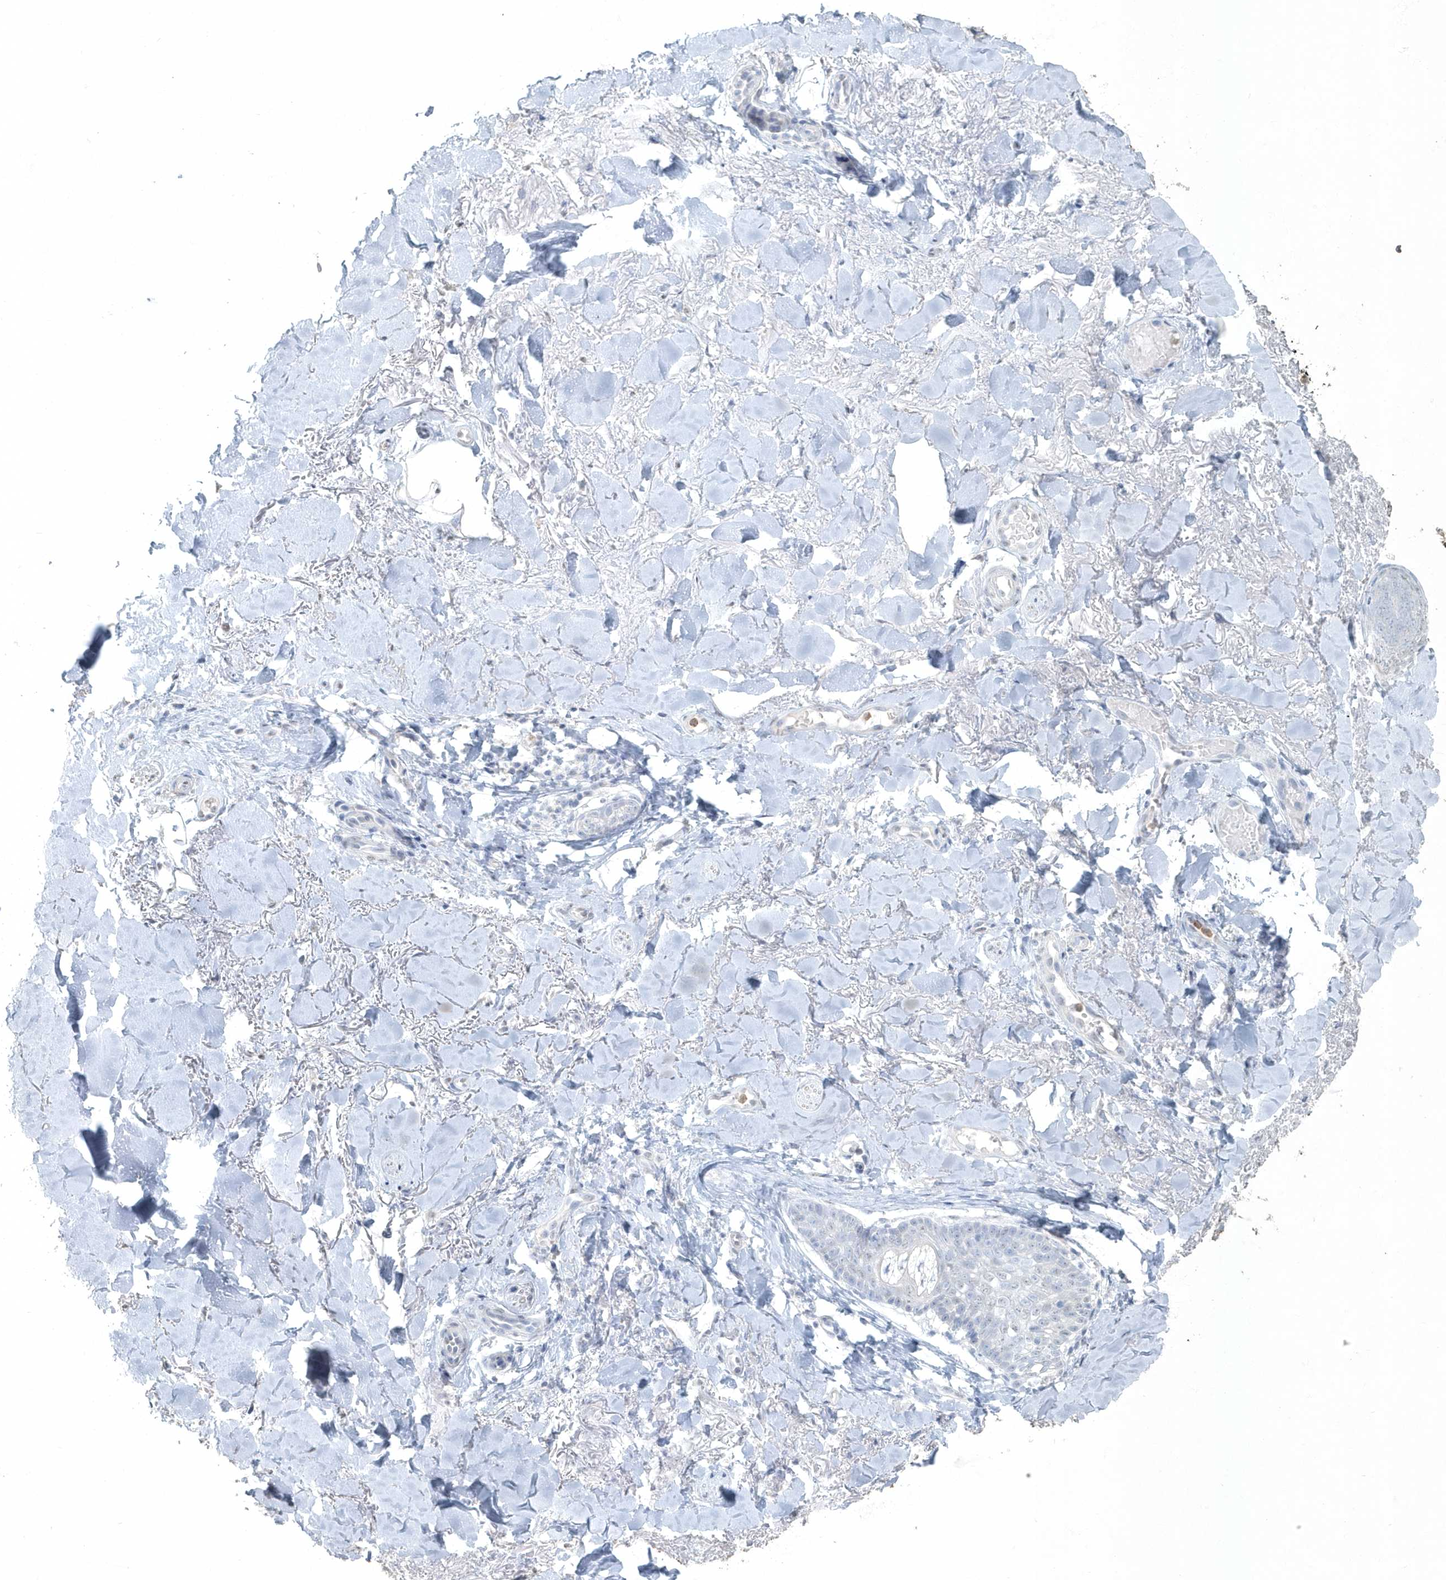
{"staining": {"intensity": "negative", "quantity": "none", "location": "none"}, "tissue": "skin cancer", "cell_type": "Tumor cells", "image_type": "cancer", "snomed": [{"axis": "morphology", "description": "Basal cell carcinoma"}, {"axis": "topography", "description": "Skin"}], "caption": "Immunohistochemical staining of skin basal cell carcinoma reveals no significant positivity in tumor cells.", "gene": "MYOT", "patient": {"sex": "female", "age": 82}}